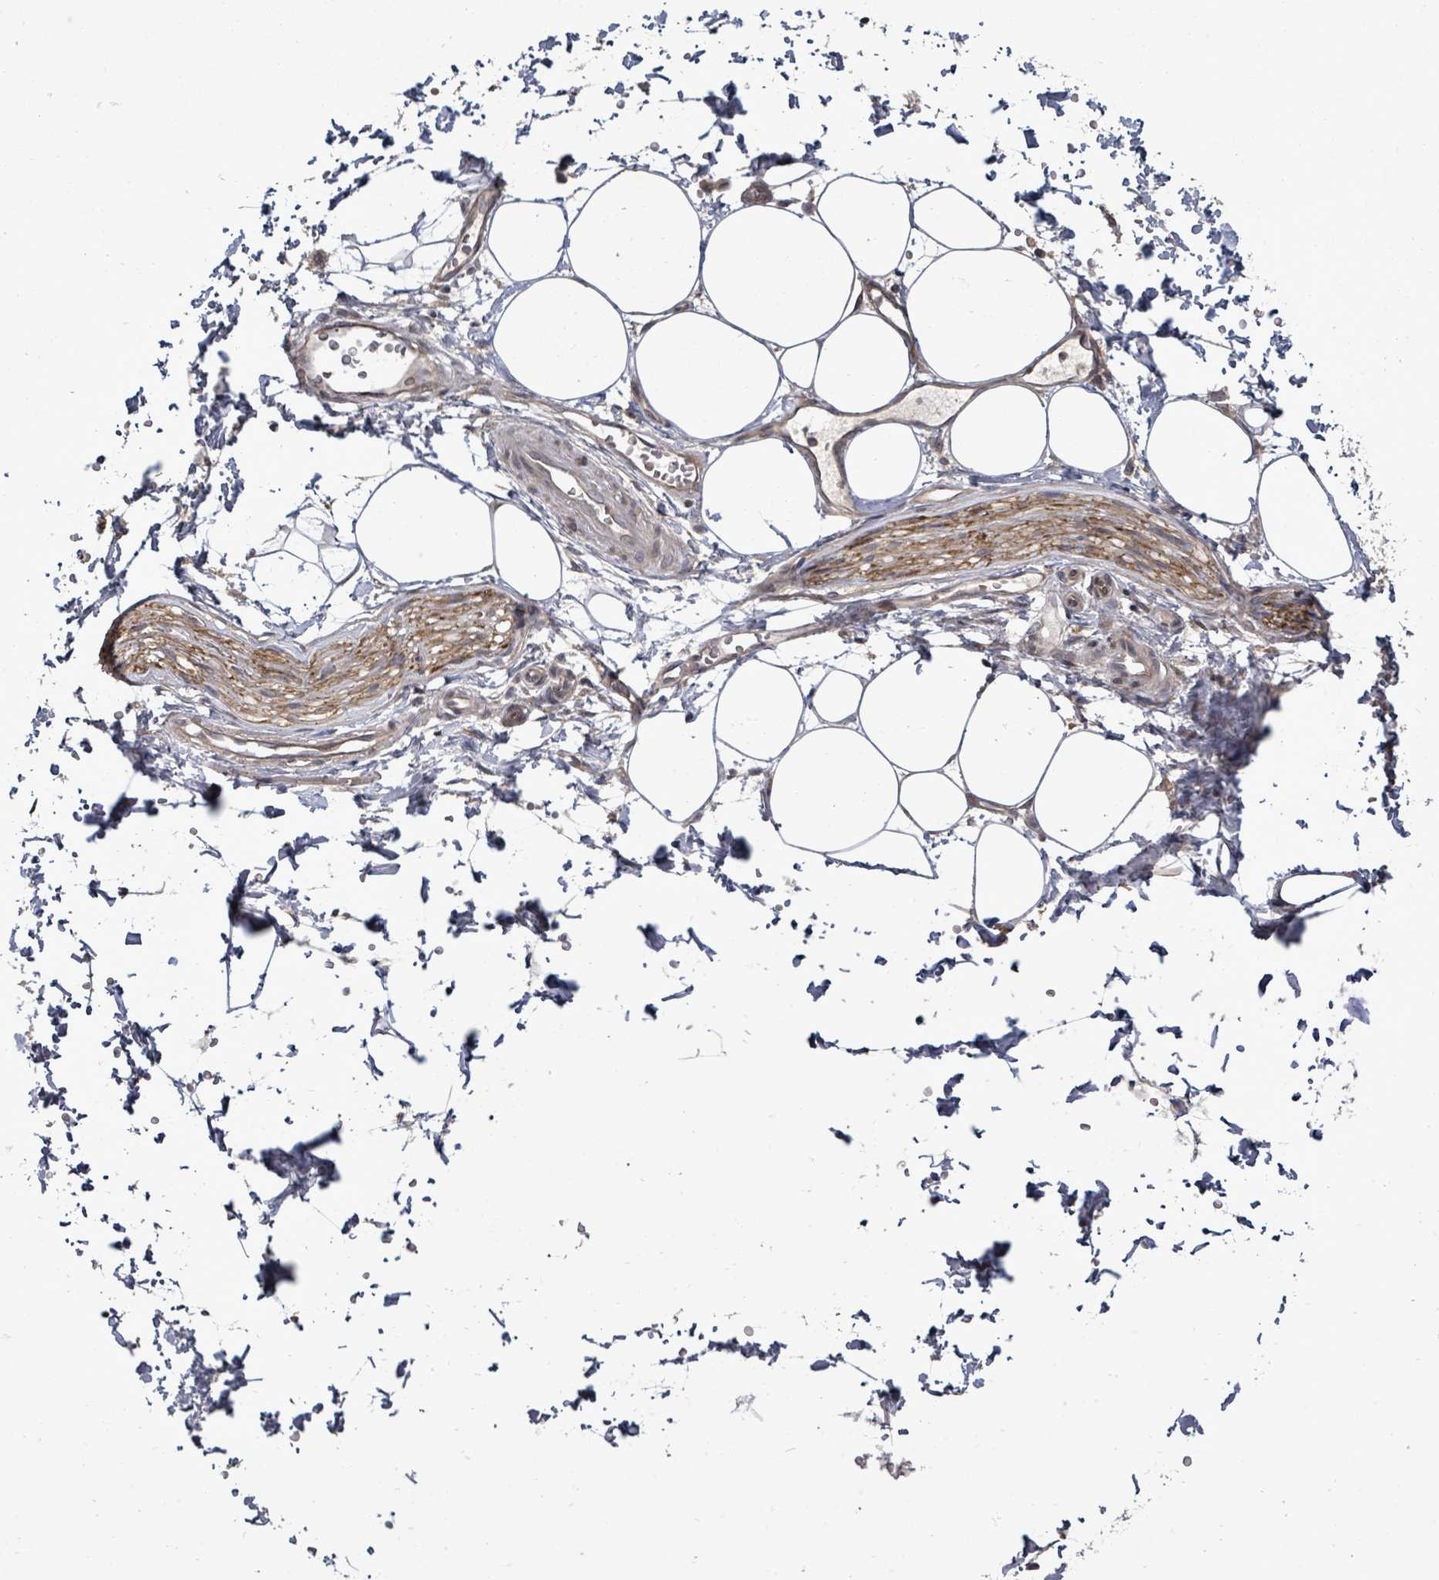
{"staining": {"intensity": "weak", "quantity": ">75%", "location": "cytoplasmic/membranous"}, "tissue": "adipose tissue", "cell_type": "Adipocytes", "image_type": "normal", "snomed": [{"axis": "morphology", "description": "Normal tissue, NOS"}, {"axis": "topography", "description": "Prostate"}, {"axis": "topography", "description": "Peripheral nerve tissue"}], "caption": "Normal adipose tissue displays weak cytoplasmic/membranous positivity in approximately >75% of adipocytes, visualized by immunohistochemistry. (Brightfield microscopy of DAB IHC at high magnification).", "gene": "KRTAP27", "patient": {"sex": "male", "age": 55}}